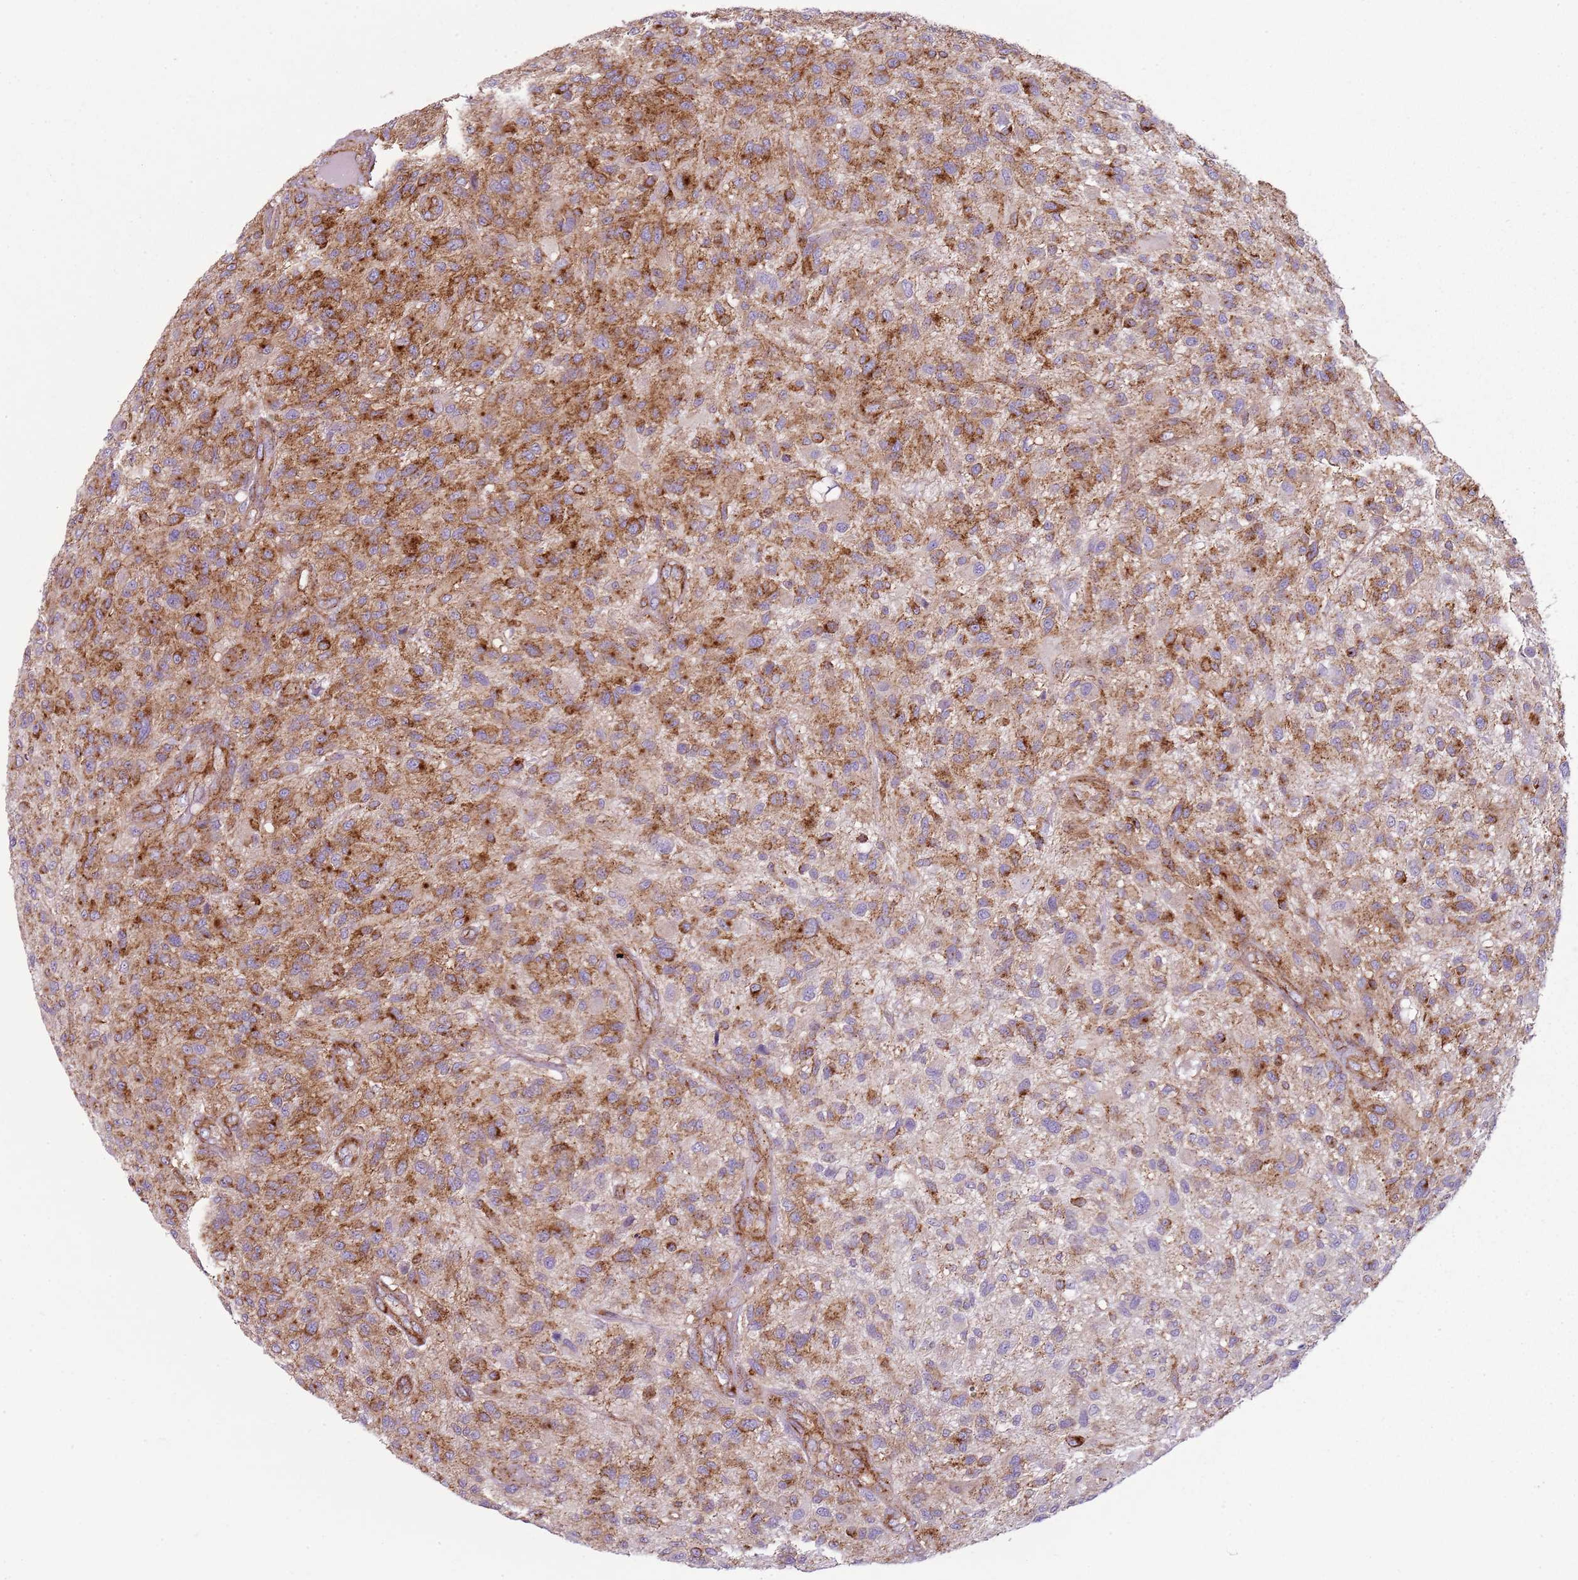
{"staining": {"intensity": "strong", "quantity": "<25%", "location": "cytoplasmic/membranous"}, "tissue": "glioma", "cell_type": "Tumor cells", "image_type": "cancer", "snomed": [{"axis": "morphology", "description": "Glioma, malignant, High grade"}, {"axis": "topography", "description": "Brain"}], "caption": "Brown immunohistochemical staining in human malignant glioma (high-grade) reveals strong cytoplasmic/membranous positivity in approximately <25% of tumor cells. The protein of interest is stained brown, and the nuclei are stained in blue (DAB IHC with brightfield microscopy, high magnification).", "gene": "SNX1", "patient": {"sex": "male", "age": 47}}